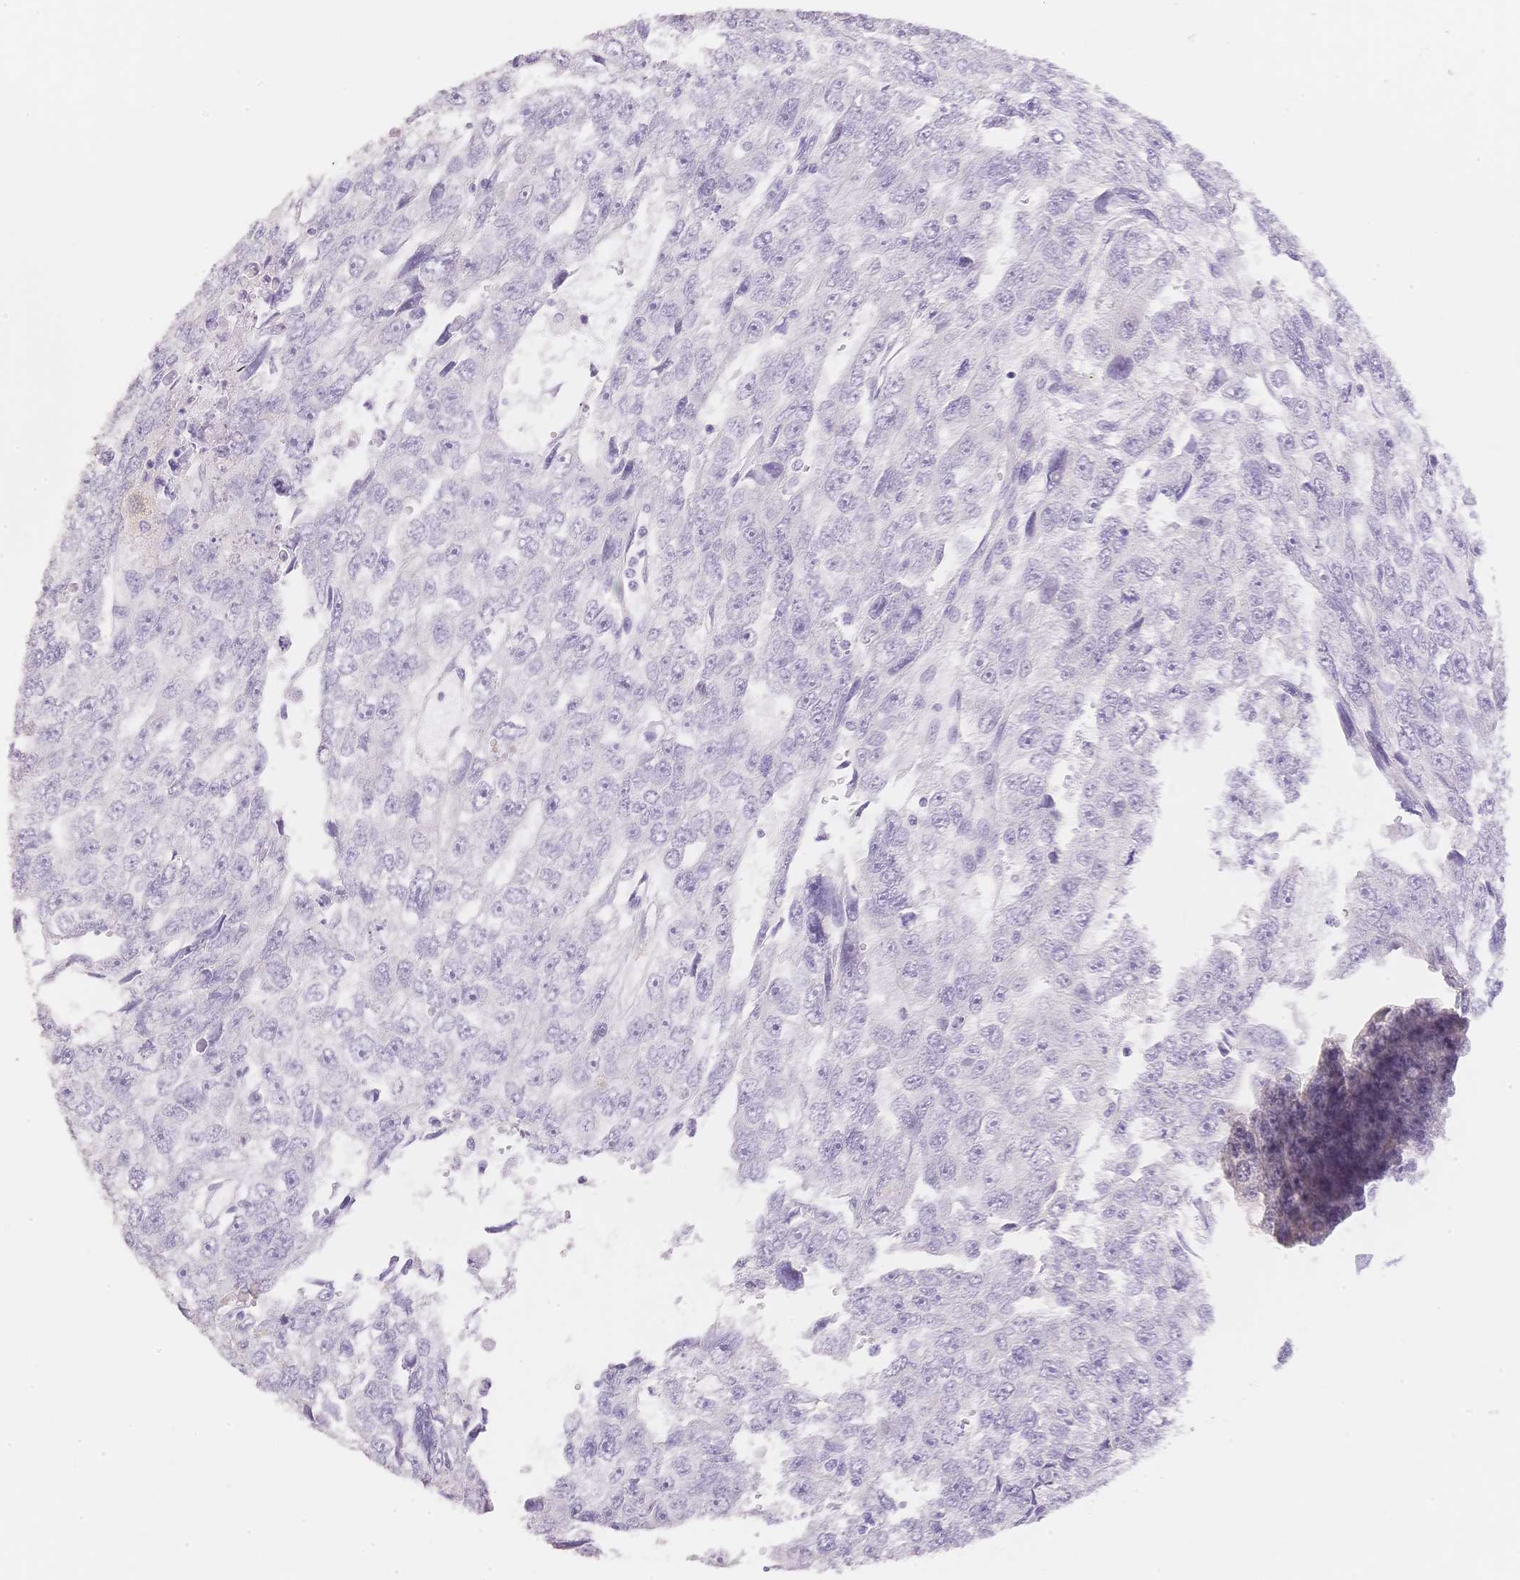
{"staining": {"intensity": "negative", "quantity": "none", "location": "none"}, "tissue": "testis cancer", "cell_type": "Tumor cells", "image_type": "cancer", "snomed": [{"axis": "morphology", "description": "Carcinoma, Embryonal, NOS"}, {"axis": "topography", "description": "Testis"}], "caption": "DAB immunohistochemical staining of embryonal carcinoma (testis) exhibits no significant staining in tumor cells. (DAB (3,3'-diaminobenzidine) immunohistochemistry (IHC), high magnification).", "gene": "HCRTR2", "patient": {"sex": "male", "age": 20}}